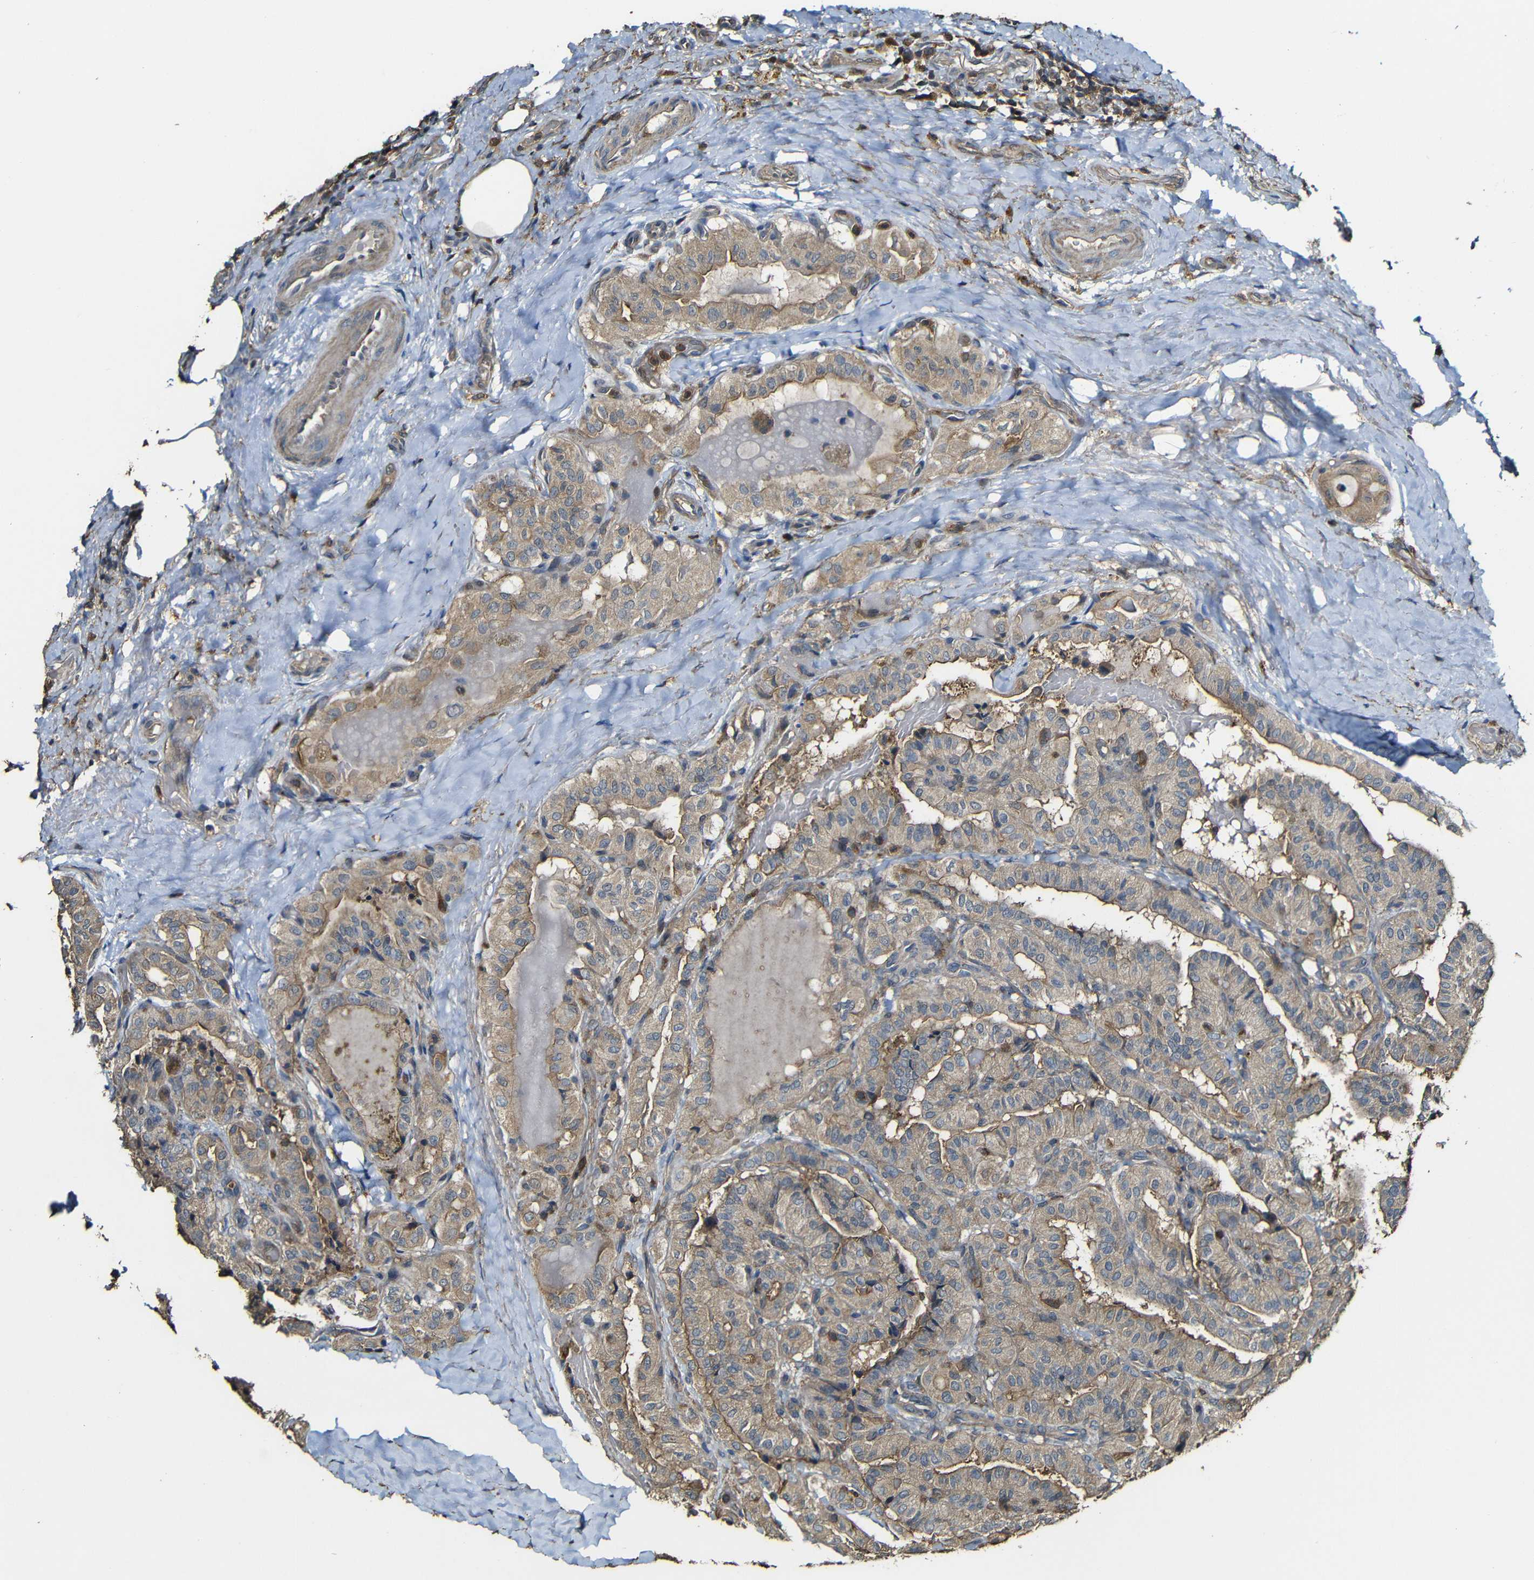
{"staining": {"intensity": "weak", "quantity": ">75%", "location": "cytoplasmic/membranous"}, "tissue": "thyroid cancer", "cell_type": "Tumor cells", "image_type": "cancer", "snomed": [{"axis": "morphology", "description": "Papillary adenocarcinoma, NOS"}, {"axis": "topography", "description": "Thyroid gland"}], "caption": "Thyroid cancer (papillary adenocarcinoma) tissue demonstrates weak cytoplasmic/membranous expression in about >75% of tumor cells", "gene": "CASP8", "patient": {"sex": "male", "age": 77}}